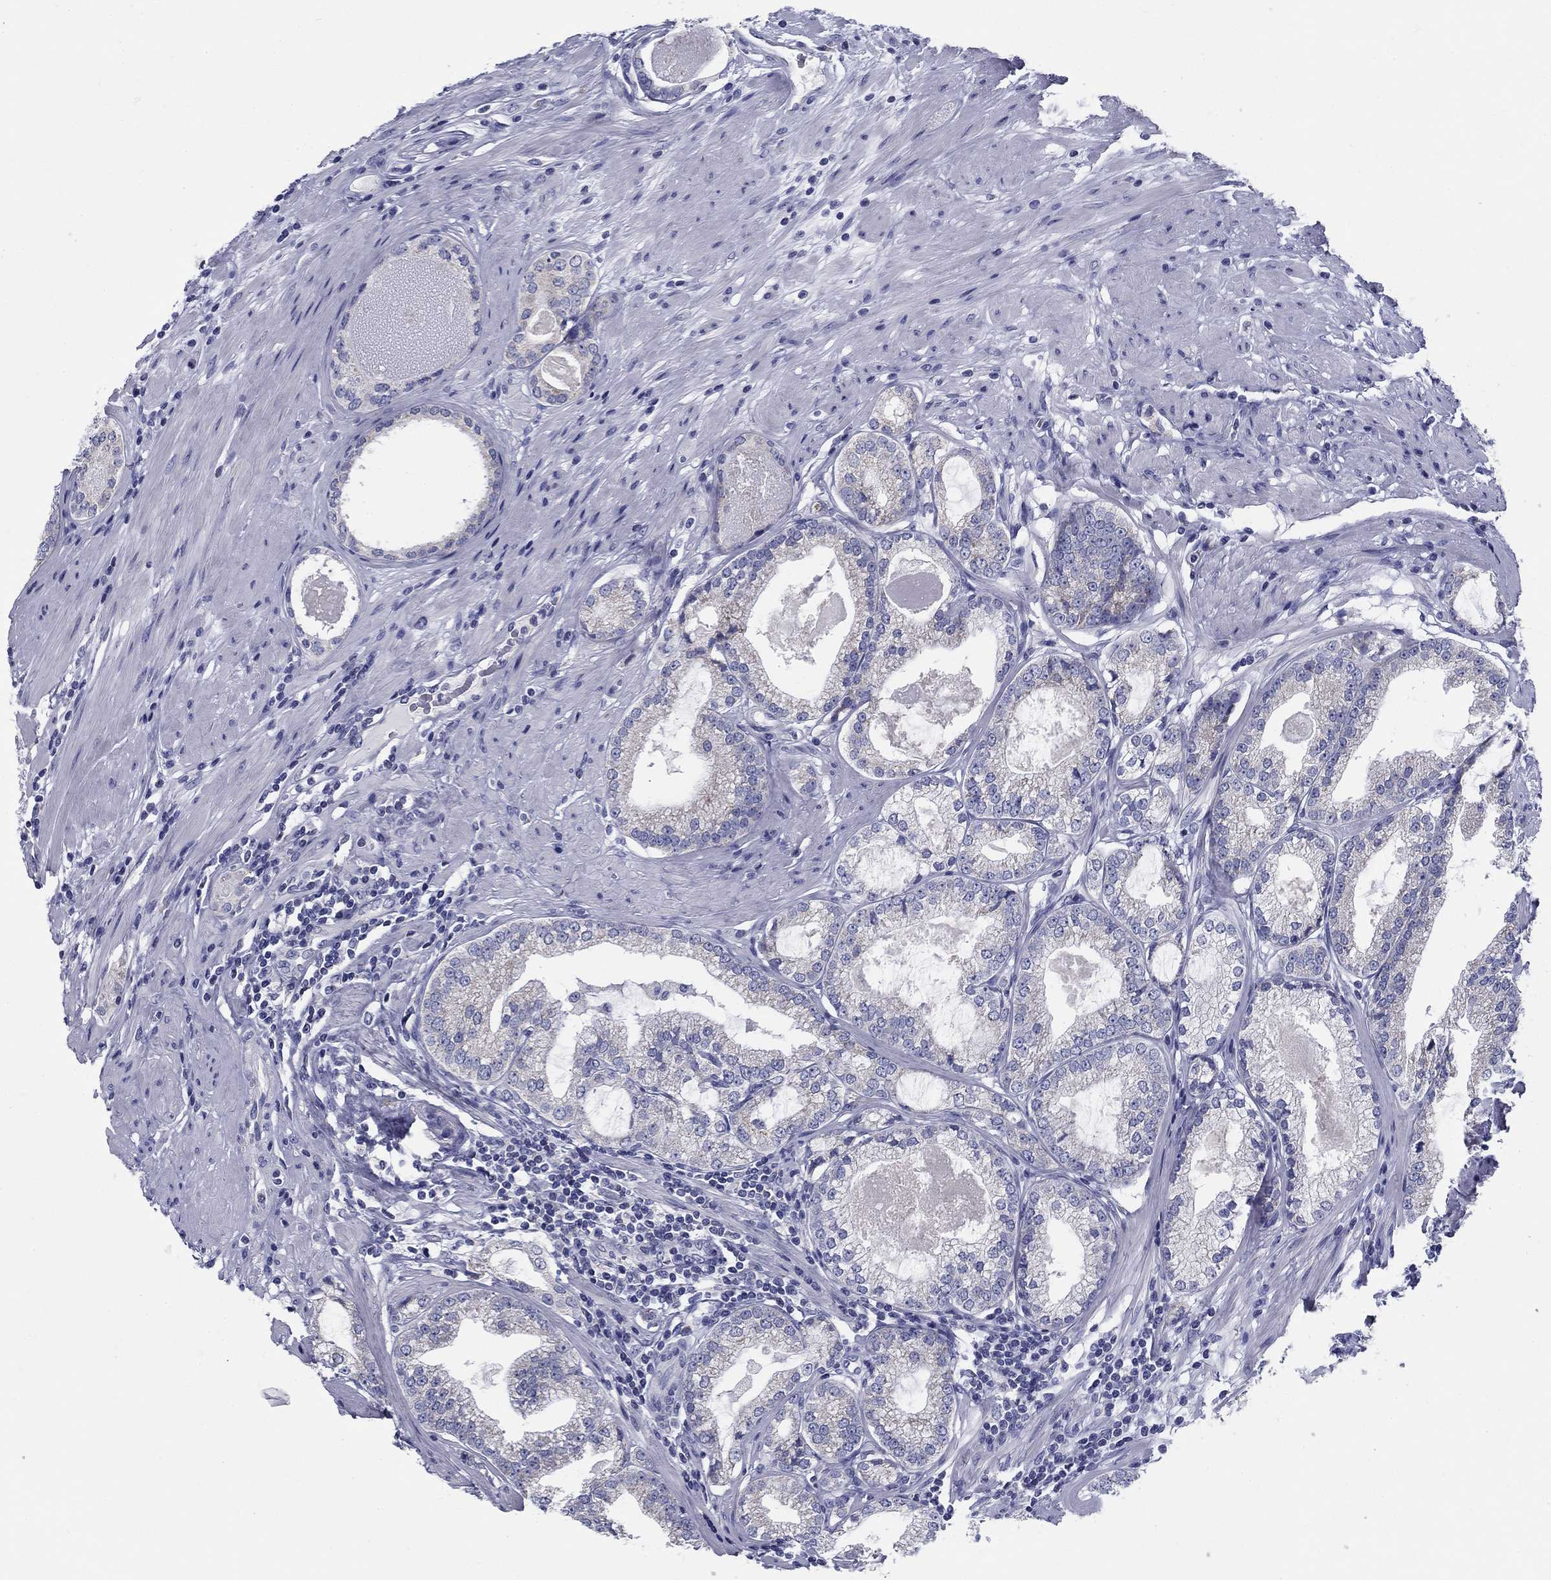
{"staining": {"intensity": "negative", "quantity": "none", "location": "none"}, "tissue": "prostate cancer", "cell_type": "Tumor cells", "image_type": "cancer", "snomed": [{"axis": "morphology", "description": "Adenocarcinoma, High grade"}, {"axis": "topography", "description": "Prostate and seminal vesicle, NOS"}], "caption": "Prostate cancer was stained to show a protein in brown. There is no significant expression in tumor cells.", "gene": "UPB1", "patient": {"sex": "male", "age": 62}}